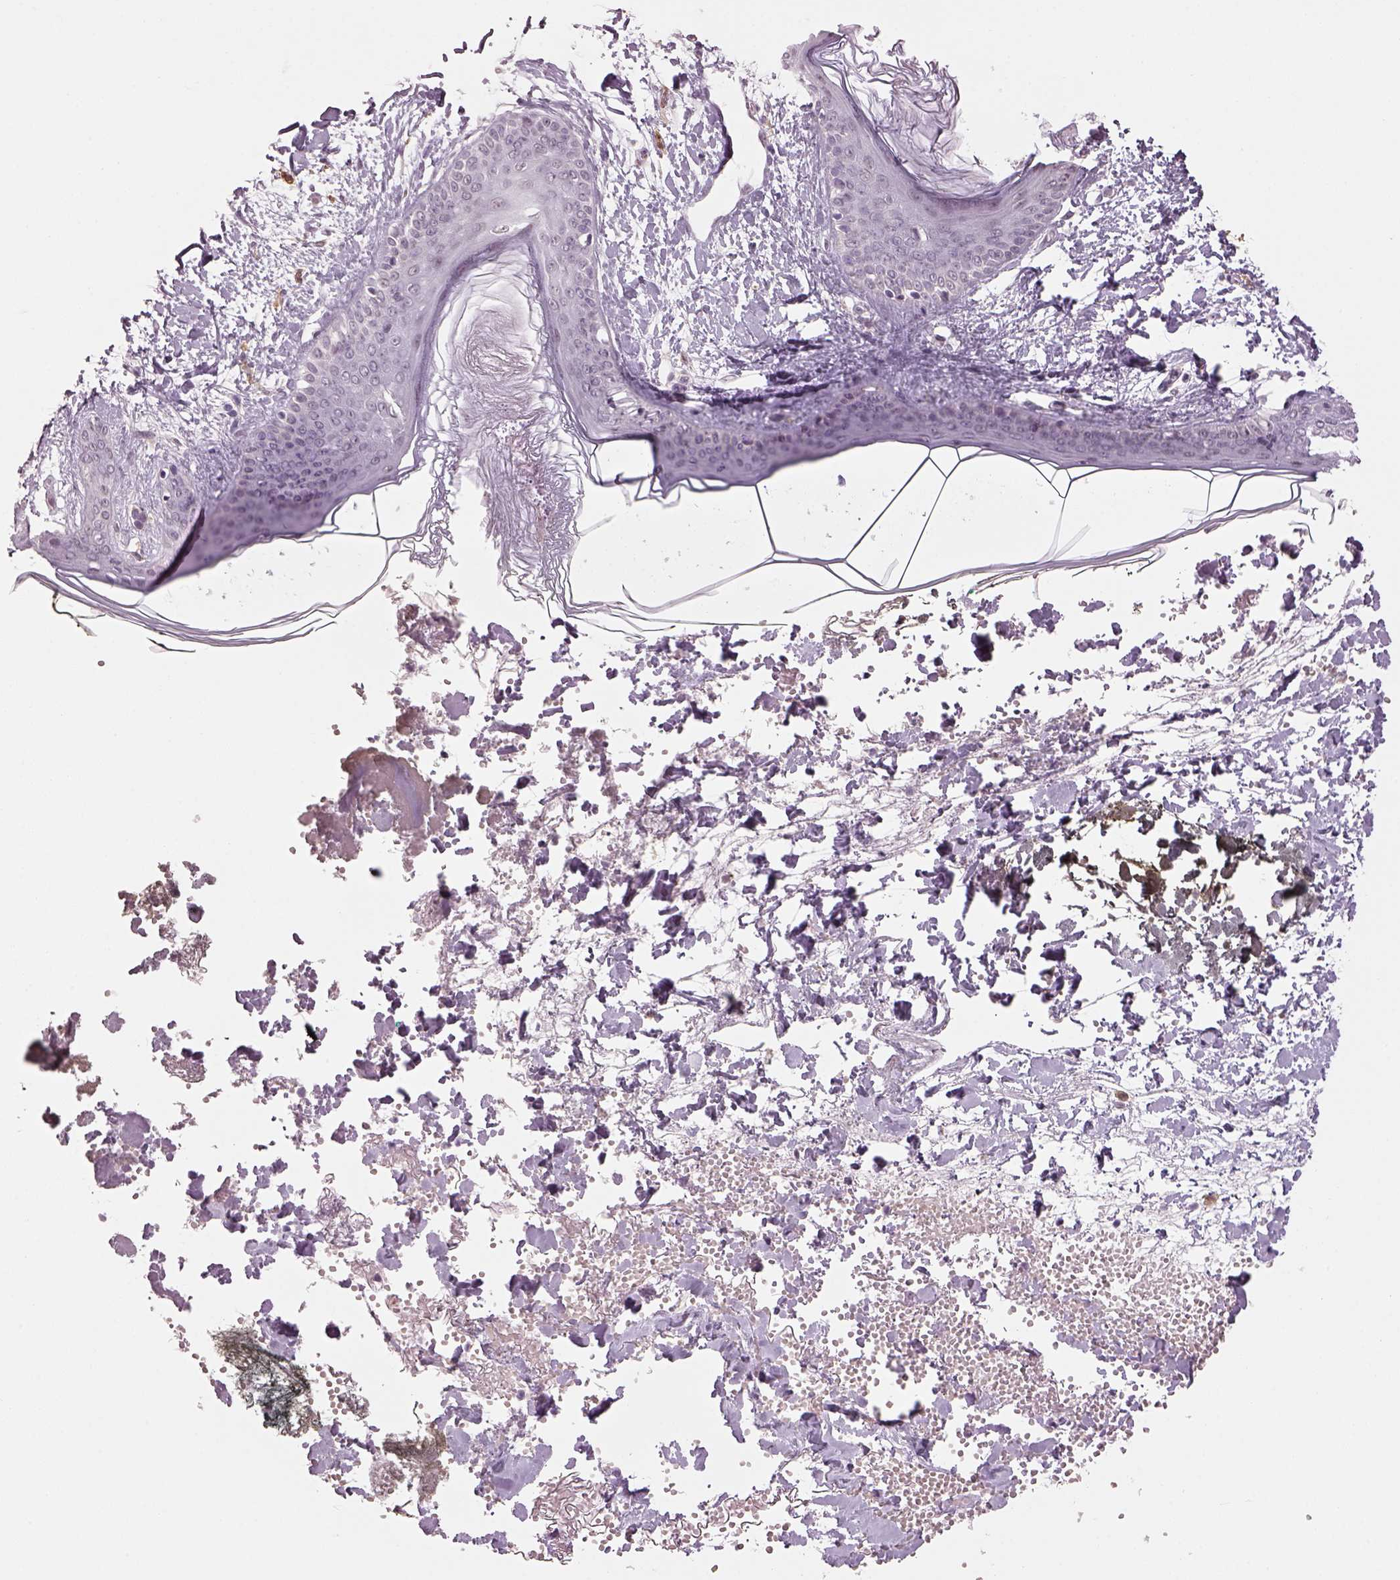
{"staining": {"intensity": "negative", "quantity": "none", "location": "none"}, "tissue": "skin", "cell_type": "Fibroblasts", "image_type": "normal", "snomed": [{"axis": "morphology", "description": "Normal tissue, NOS"}, {"axis": "topography", "description": "Skin"}], "caption": "This micrograph is of benign skin stained with immunohistochemistry to label a protein in brown with the nuclei are counter-stained blue. There is no expression in fibroblasts. (Immunohistochemistry (ihc), brightfield microscopy, high magnification).", "gene": "NAT8B", "patient": {"sex": "female", "age": 34}}